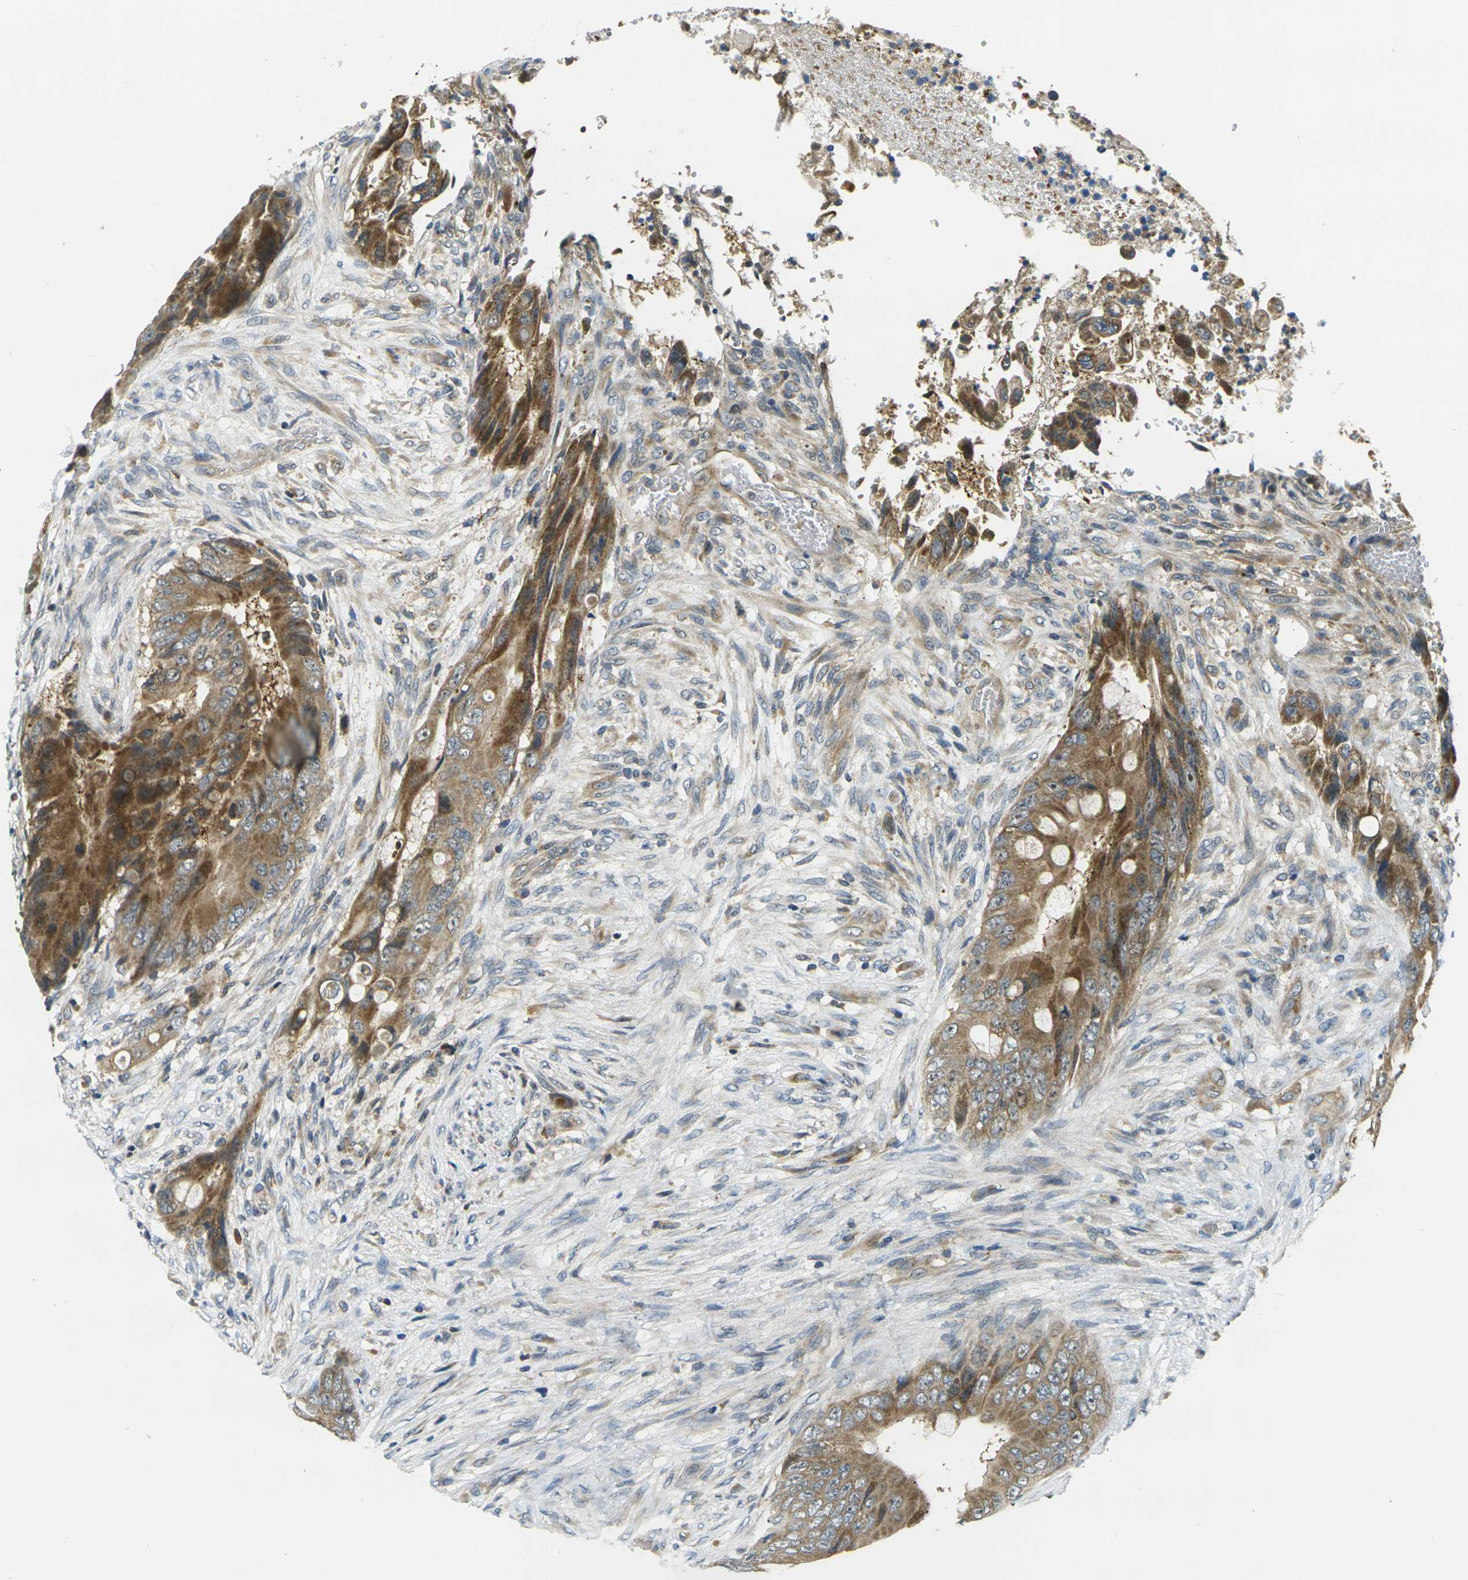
{"staining": {"intensity": "moderate", "quantity": ">75%", "location": "cytoplasmic/membranous"}, "tissue": "colorectal cancer", "cell_type": "Tumor cells", "image_type": "cancer", "snomed": [{"axis": "morphology", "description": "Adenocarcinoma, NOS"}, {"axis": "topography", "description": "Rectum"}], "caption": "Immunohistochemistry of human colorectal cancer (adenocarcinoma) exhibits medium levels of moderate cytoplasmic/membranous positivity in about >75% of tumor cells.", "gene": "MINAR2", "patient": {"sex": "female", "age": 77}}